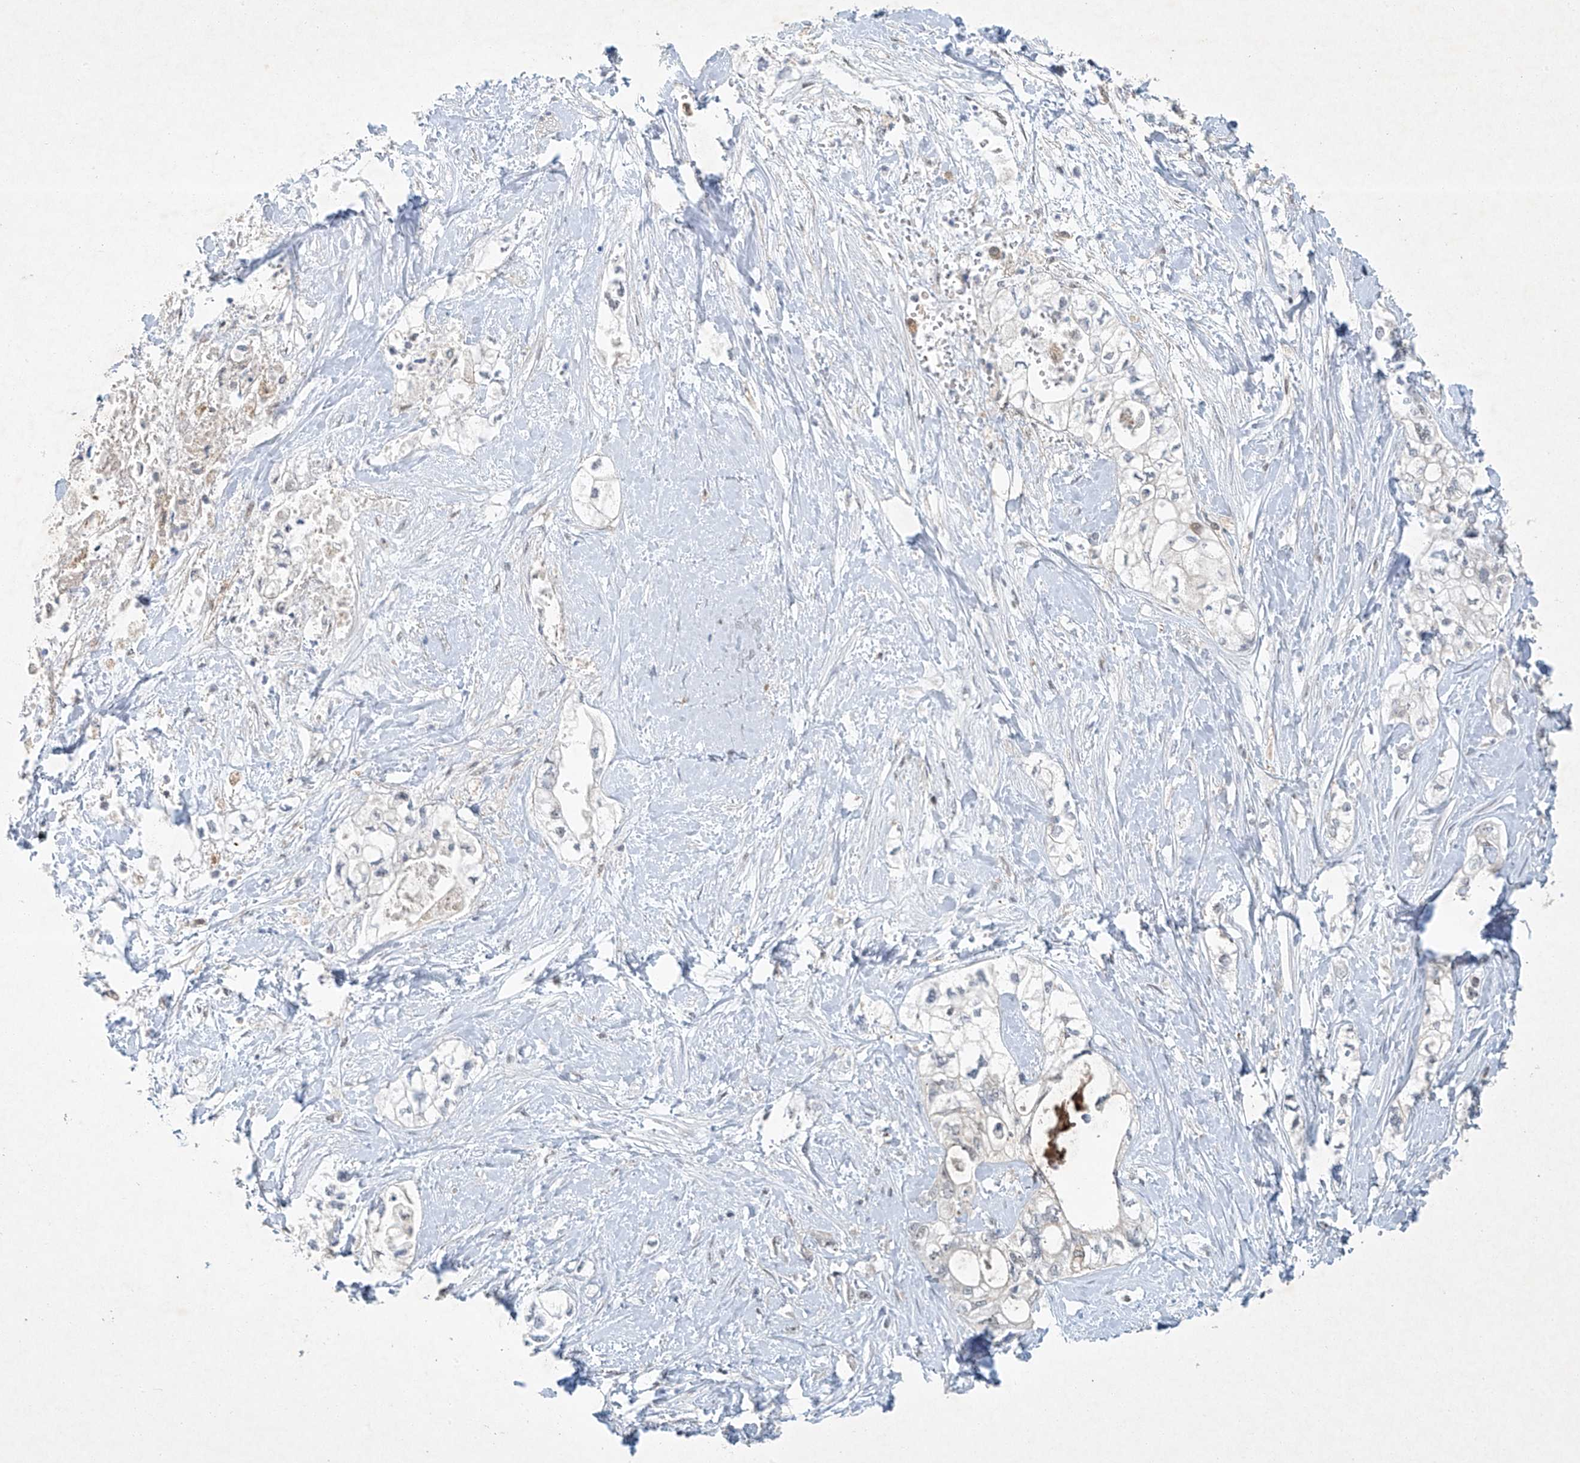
{"staining": {"intensity": "negative", "quantity": "none", "location": "none"}, "tissue": "pancreatic cancer", "cell_type": "Tumor cells", "image_type": "cancer", "snomed": [{"axis": "morphology", "description": "Adenocarcinoma, NOS"}, {"axis": "topography", "description": "Pancreas"}], "caption": "Immunohistochemical staining of human pancreatic cancer demonstrates no significant positivity in tumor cells.", "gene": "TAF8", "patient": {"sex": "male", "age": 70}}